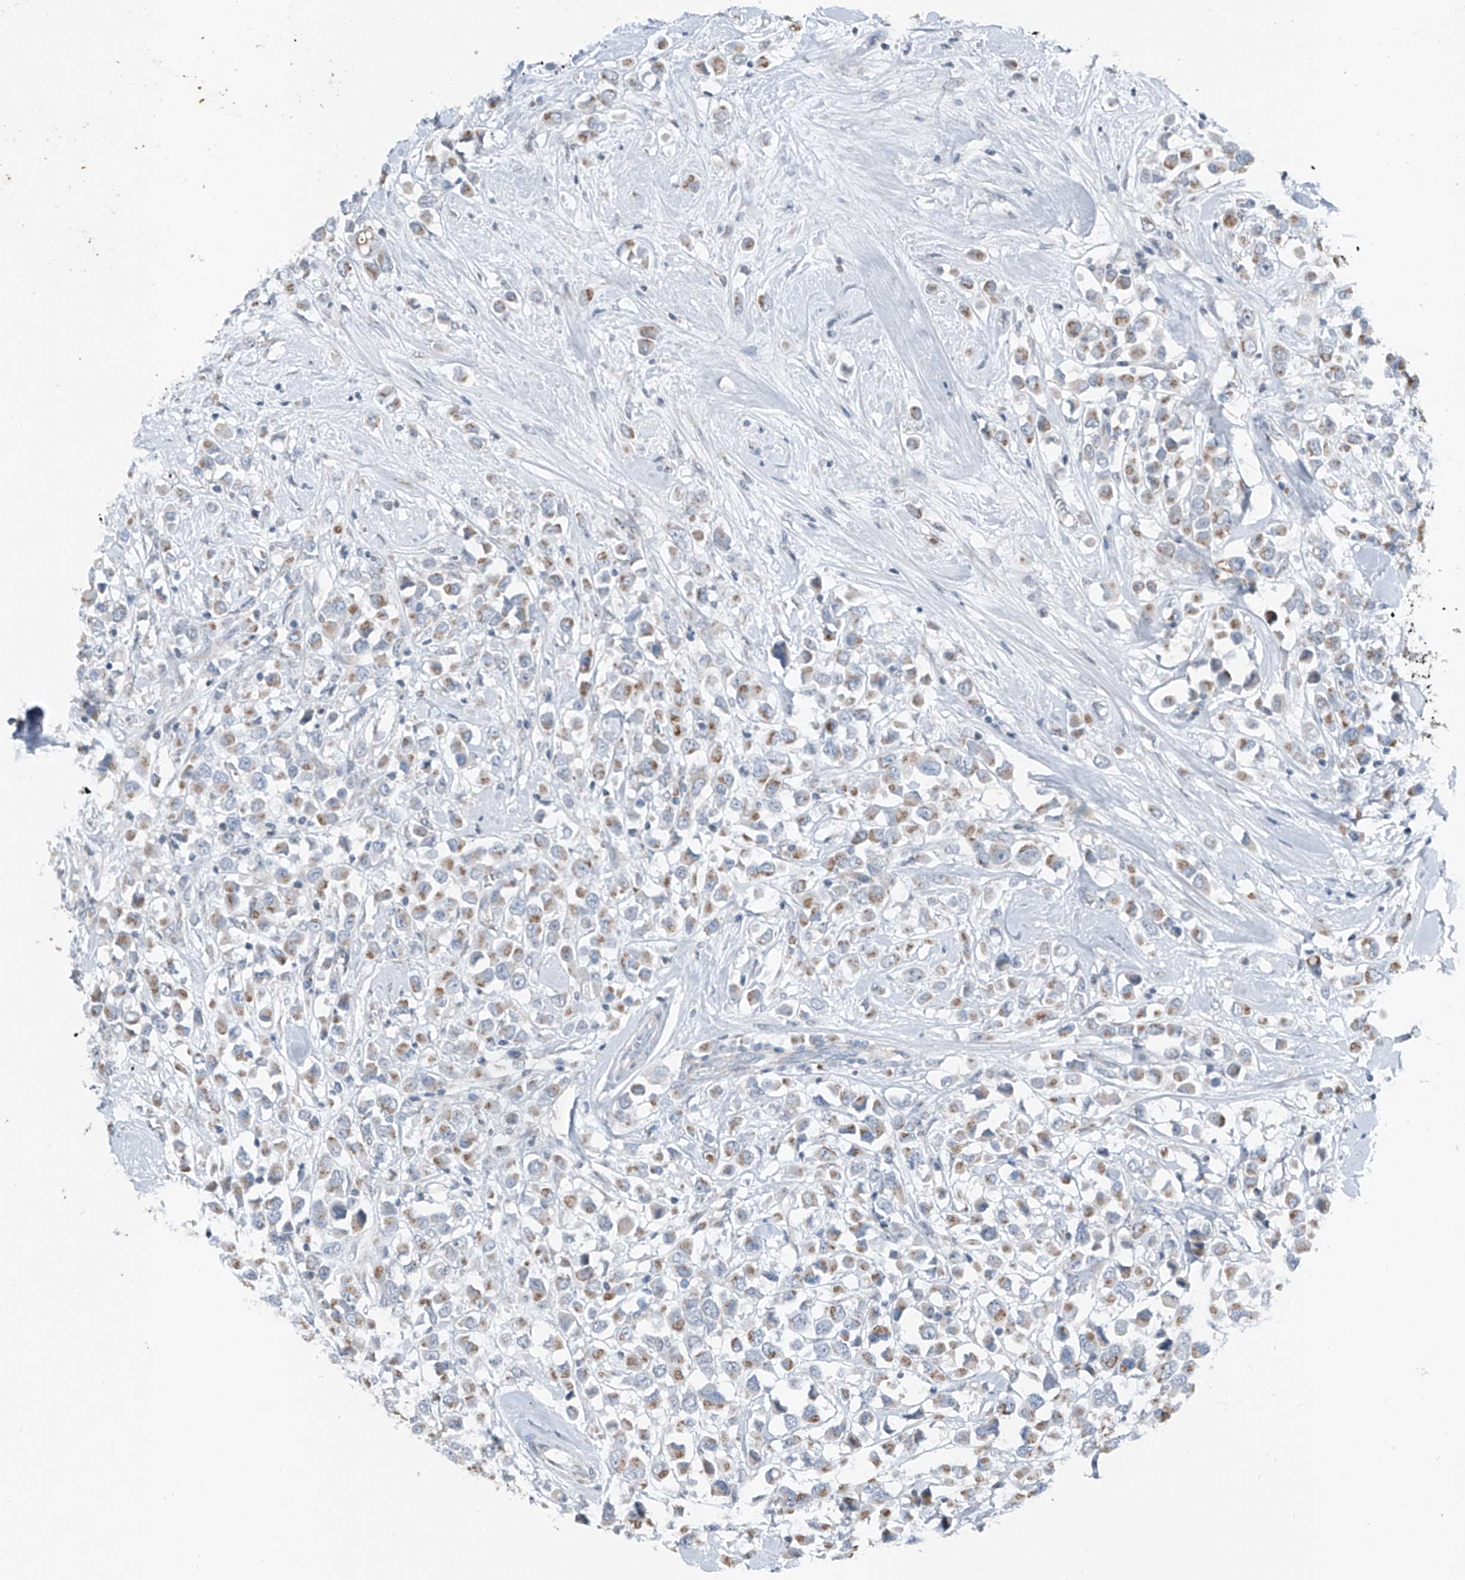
{"staining": {"intensity": "weak", "quantity": ">75%", "location": "cytoplasmic/membranous"}, "tissue": "breast cancer", "cell_type": "Tumor cells", "image_type": "cancer", "snomed": [{"axis": "morphology", "description": "Duct carcinoma"}, {"axis": "topography", "description": "Breast"}], "caption": "Breast cancer (intraductal carcinoma) stained for a protein (brown) displays weak cytoplasmic/membranous positive positivity in approximately >75% of tumor cells.", "gene": "DYRK1B", "patient": {"sex": "female", "age": 61}}